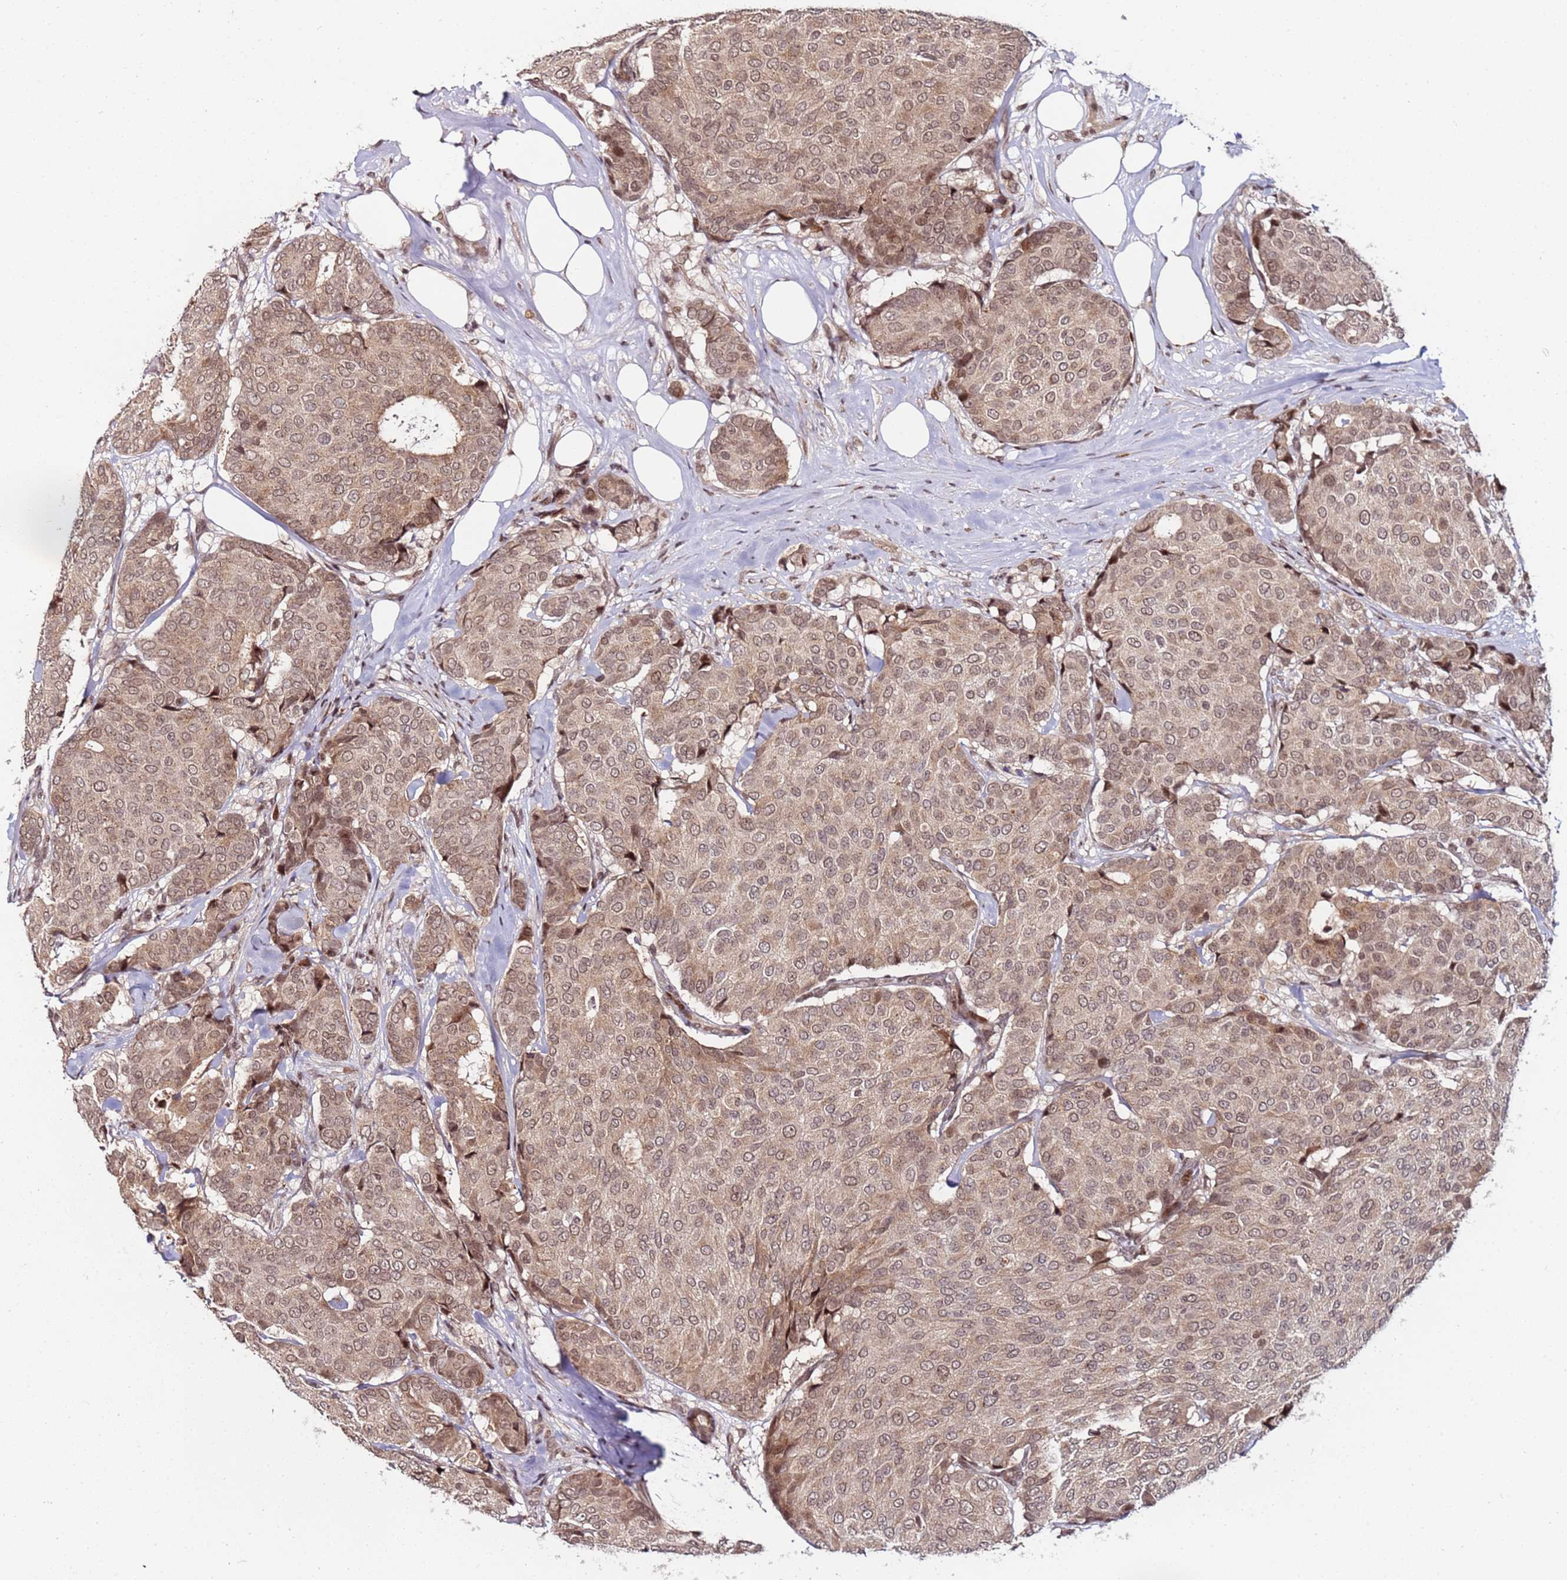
{"staining": {"intensity": "weak", "quantity": ">75%", "location": "cytoplasmic/membranous,nuclear"}, "tissue": "breast cancer", "cell_type": "Tumor cells", "image_type": "cancer", "snomed": [{"axis": "morphology", "description": "Duct carcinoma"}, {"axis": "topography", "description": "Breast"}], "caption": "High-power microscopy captured an immunohistochemistry (IHC) image of breast cancer (intraductal carcinoma), revealing weak cytoplasmic/membranous and nuclear staining in about >75% of tumor cells.", "gene": "PPM1H", "patient": {"sex": "female", "age": 75}}